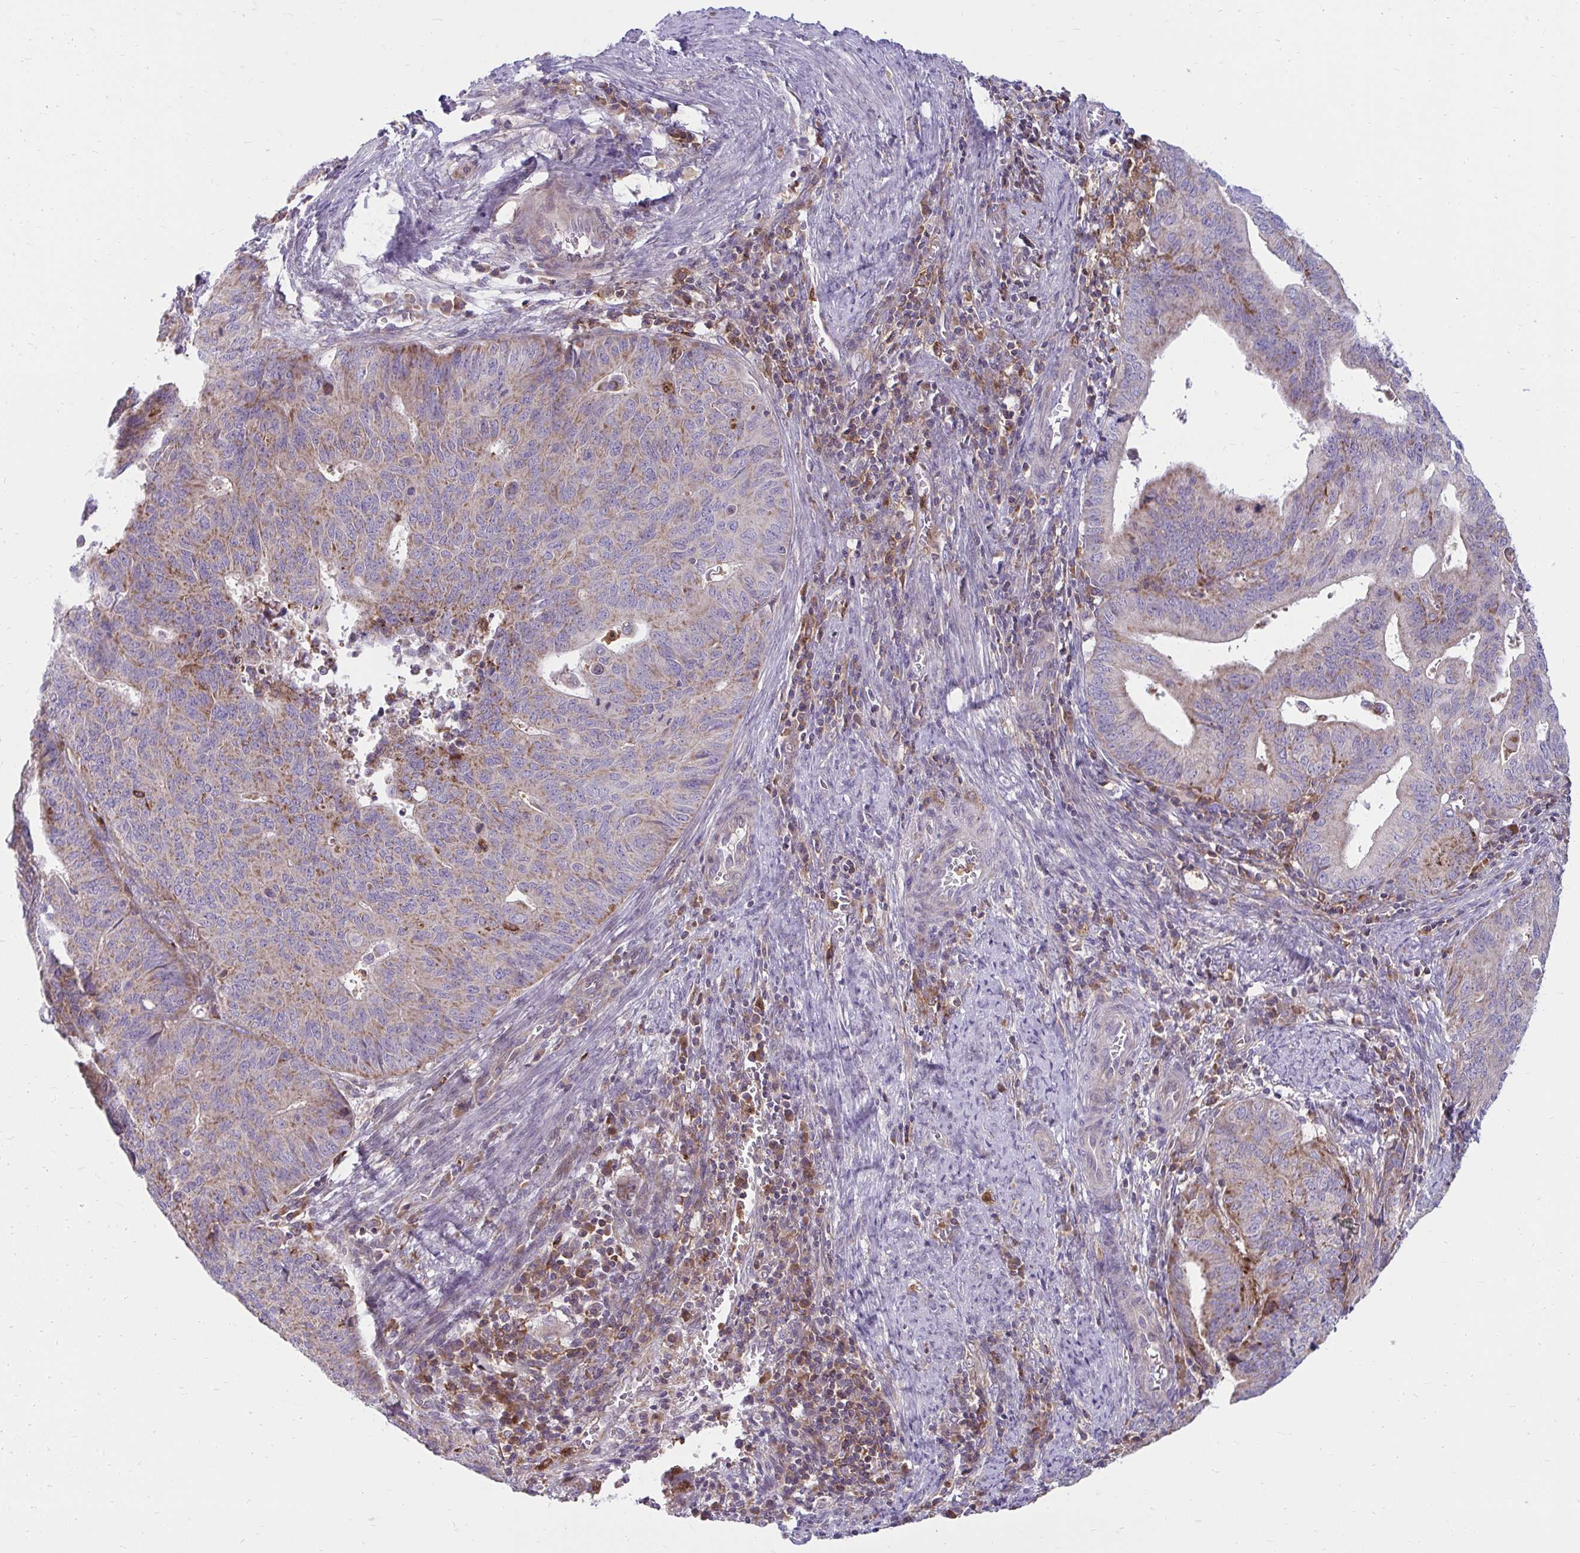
{"staining": {"intensity": "weak", "quantity": "<25%", "location": "cytoplasmic/membranous"}, "tissue": "endometrial cancer", "cell_type": "Tumor cells", "image_type": "cancer", "snomed": [{"axis": "morphology", "description": "Adenocarcinoma, NOS"}, {"axis": "topography", "description": "Endometrium"}], "caption": "Protein analysis of endometrial cancer (adenocarcinoma) demonstrates no significant staining in tumor cells.", "gene": "ASAP1", "patient": {"sex": "female", "age": 65}}